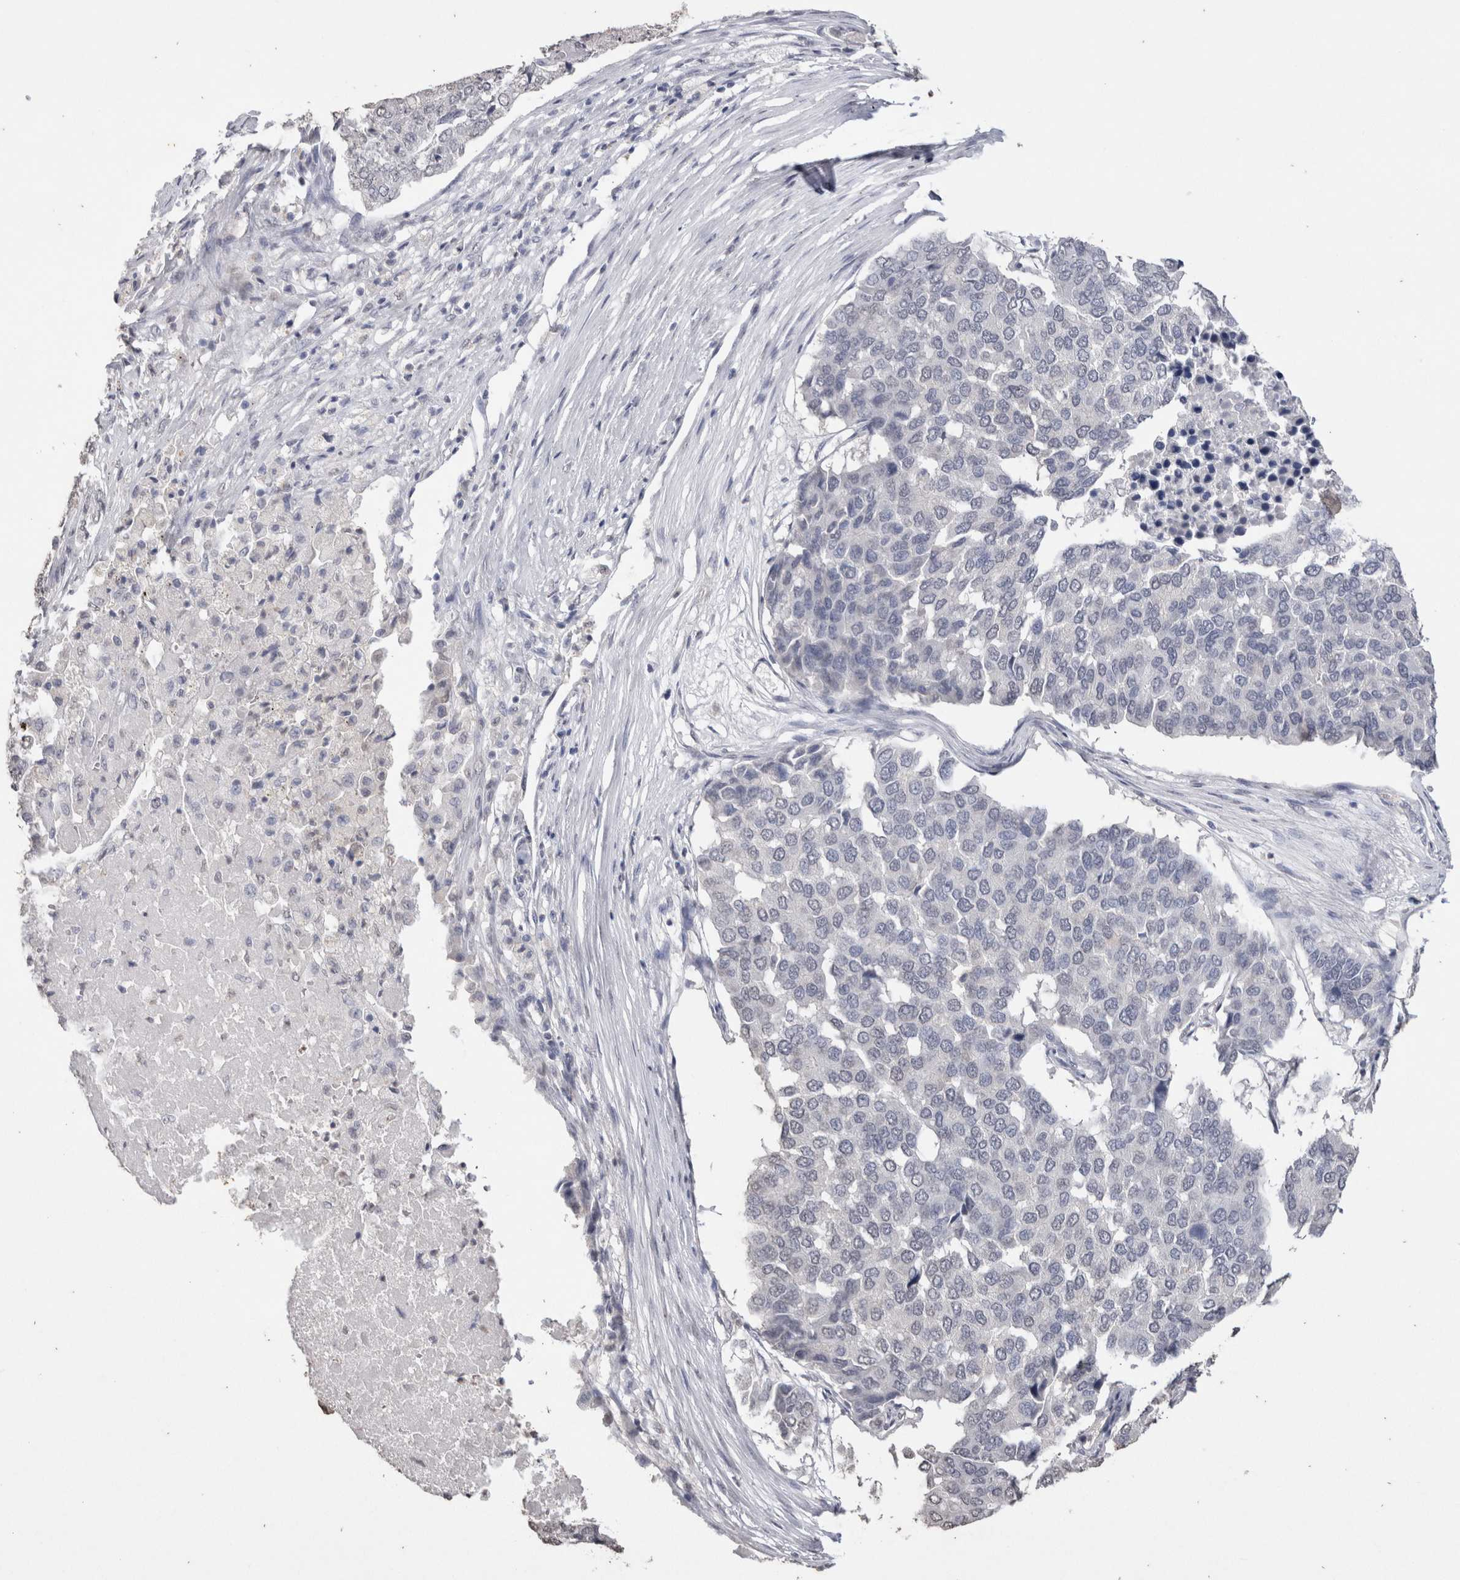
{"staining": {"intensity": "negative", "quantity": "none", "location": "none"}, "tissue": "pancreatic cancer", "cell_type": "Tumor cells", "image_type": "cancer", "snomed": [{"axis": "morphology", "description": "Adenocarcinoma, NOS"}, {"axis": "topography", "description": "Pancreas"}], "caption": "Adenocarcinoma (pancreatic) was stained to show a protein in brown. There is no significant positivity in tumor cells.", "gene": "LGALS2", "patient": {"sex": "male", "age": 50}}